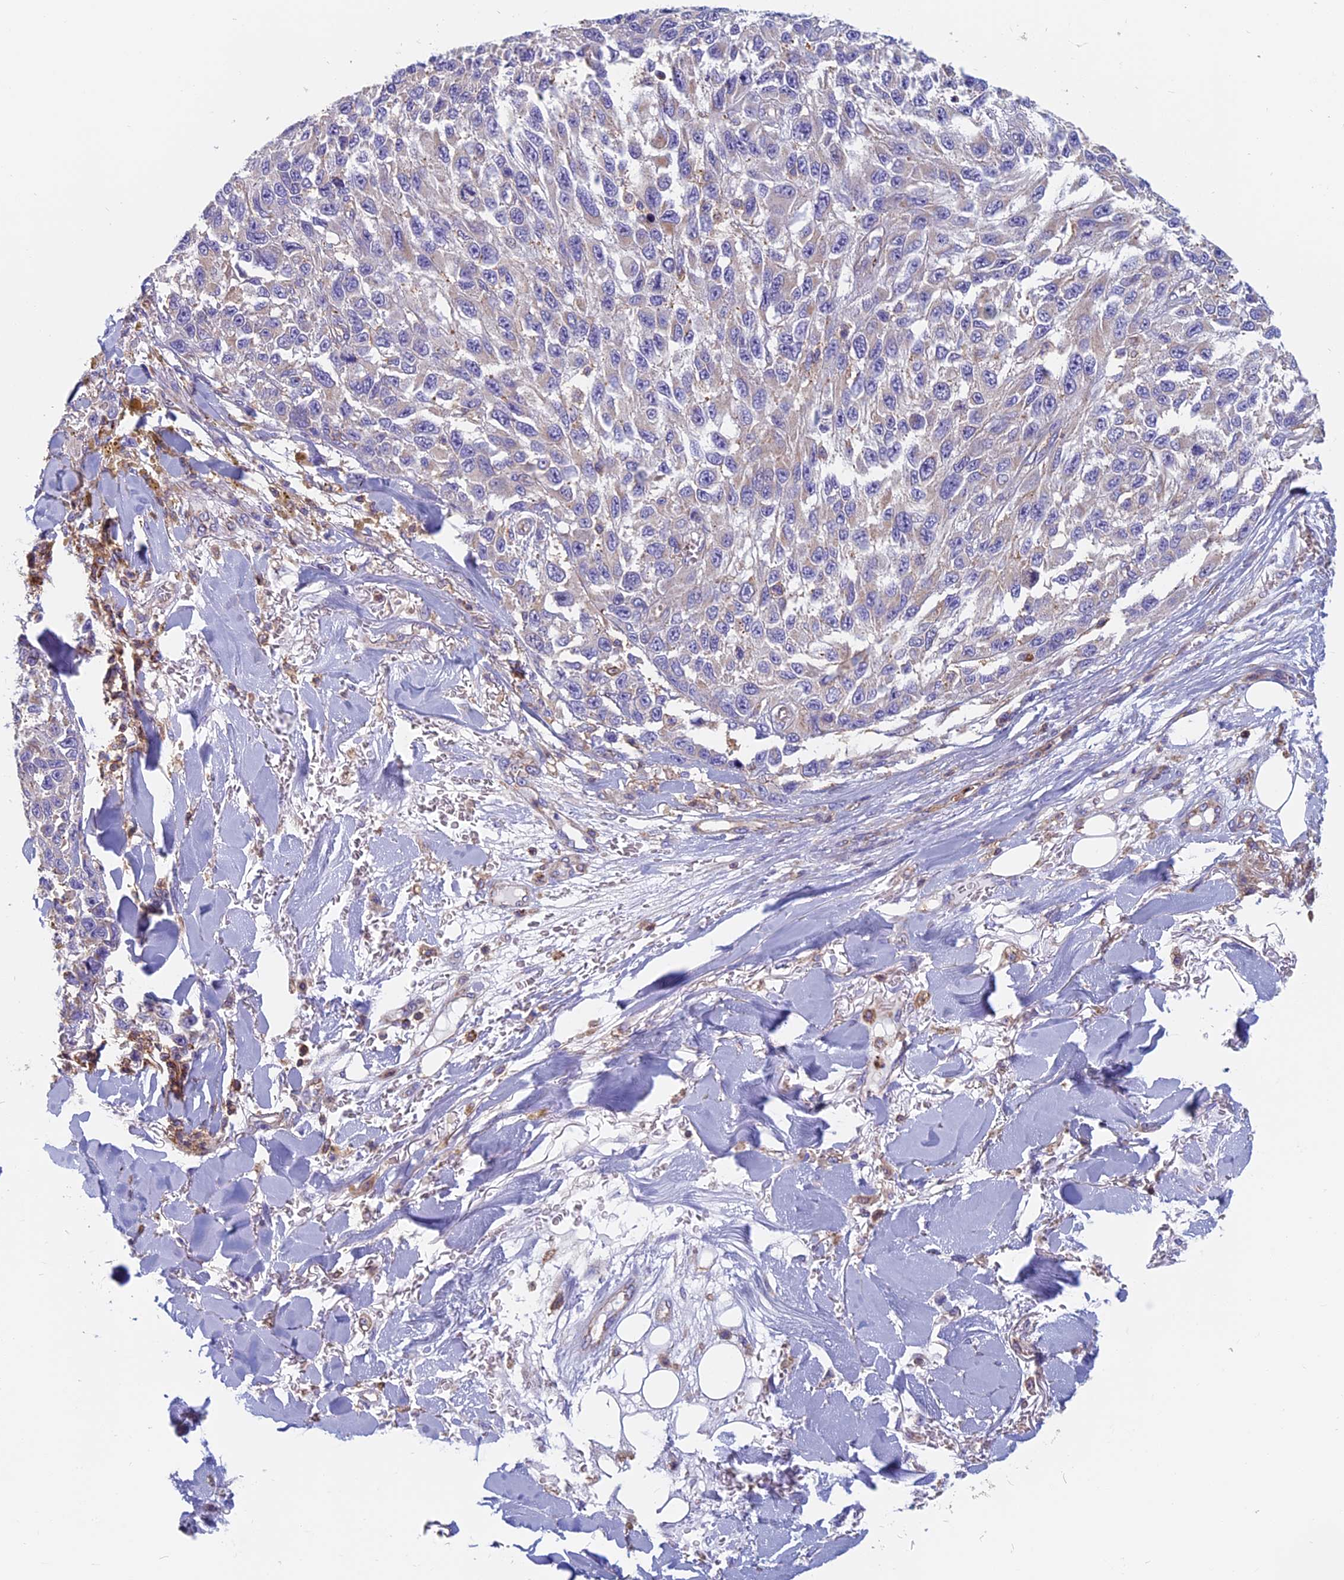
{"staining": {"intensity": "negative", "quantity": "none", "location": "none"}, "tissue": "melanoma", "cell_type": "Tumor cells", "image_type": "cancer", "snomed": [{"axis": "morphology", "description": "Normal tissue, NOS"}, {"axis": "morphology", "description": "Malignant melanoma, NOS"}, {"axis": "topography", "description": "Skin"}], "caption": "Immunohistochemical staining of human melanoma reveals no significant expression in tumor cells.", "gene": "HSD17B8", "patient": {"sex": "female", "age": 96}}